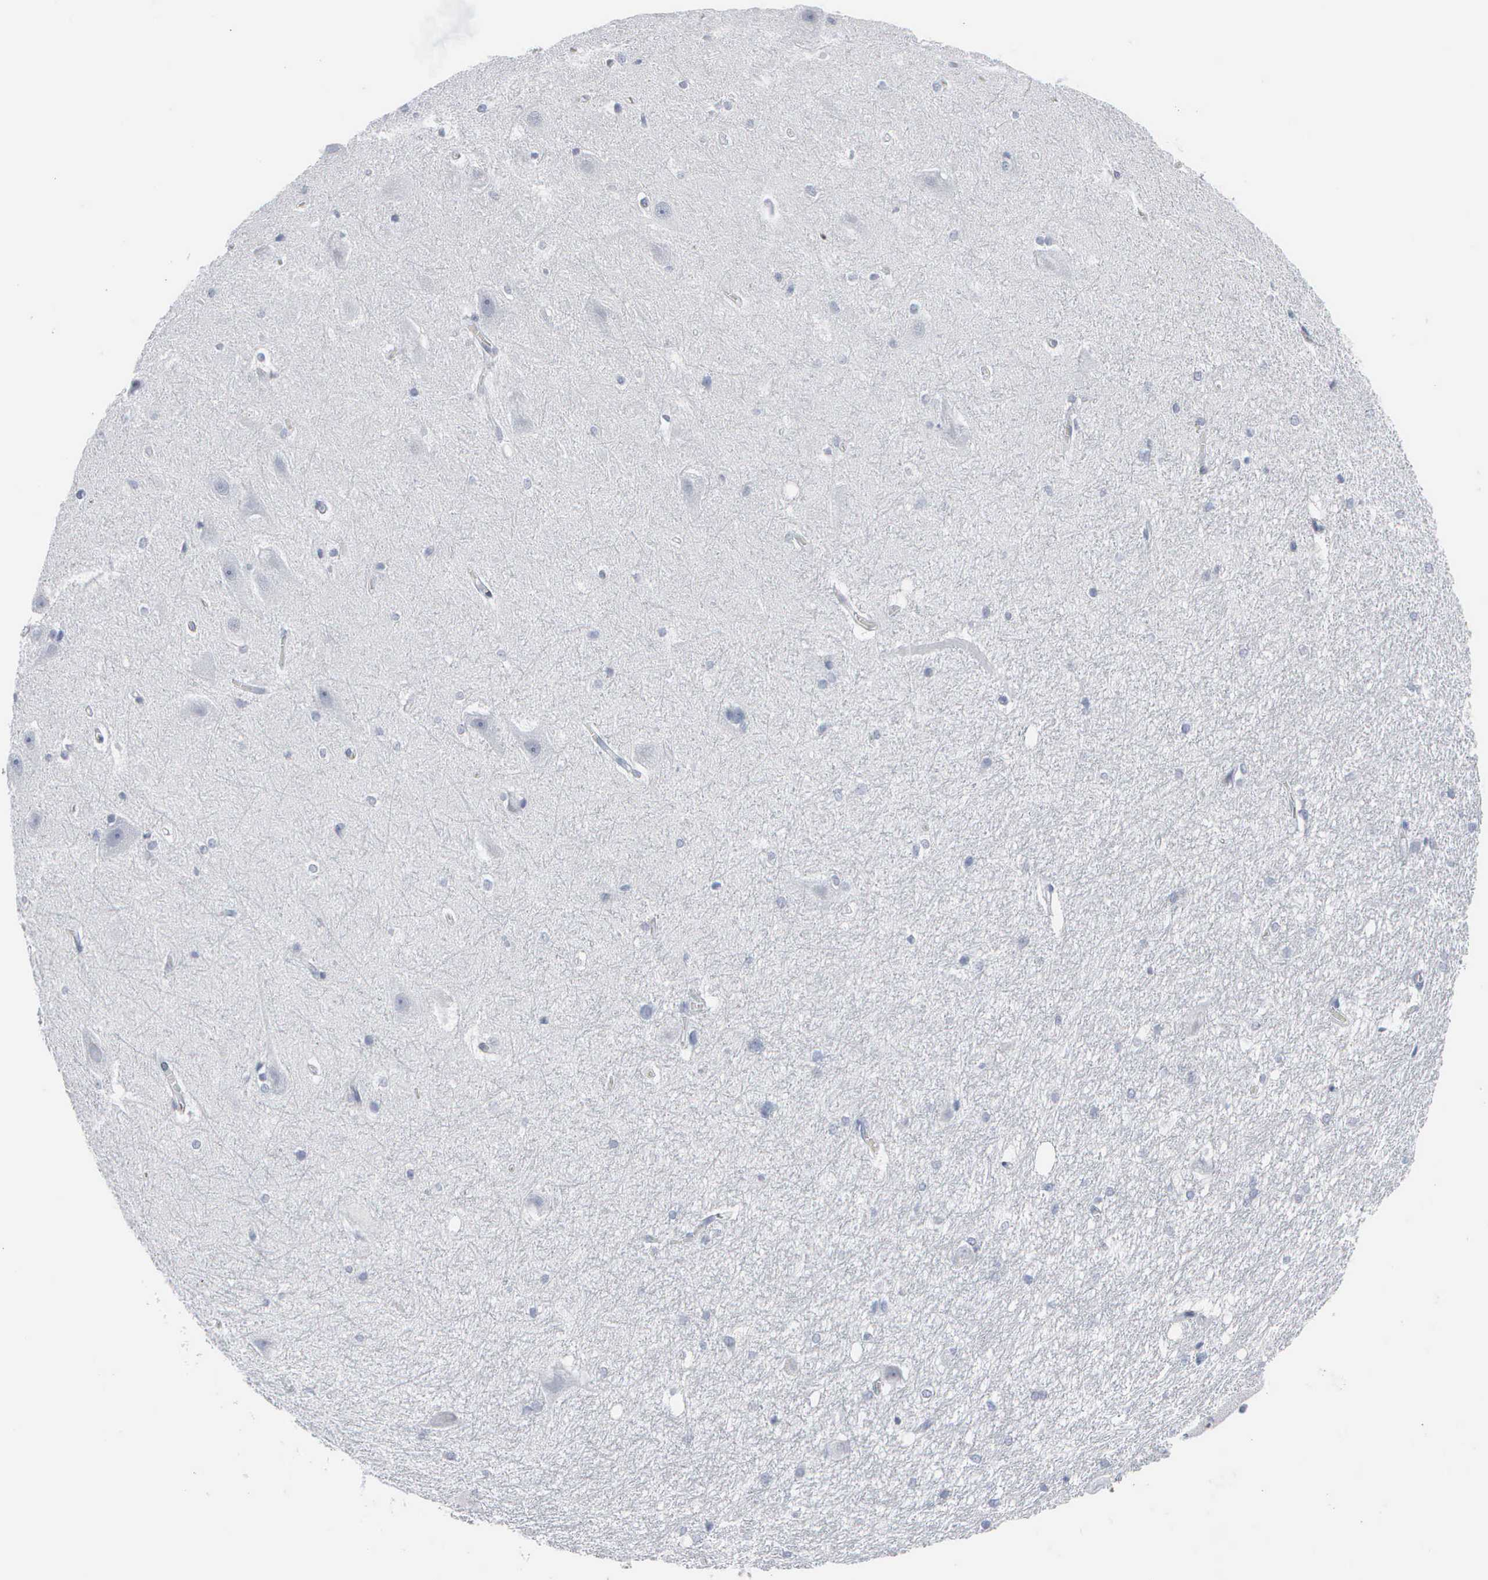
{"staining": {"intensity": "negative", "quantity": "none", "location": "none"}, "tissue": "hippocampus", "cell_type": "Glial cells", "image_type": "normal", "snomed": [{"axis": "morphology", "description": "Normal tissue, NOS"}, {"axis": "topography", "description": "Hippocampus"}], "caption": "IHC micrograph of normal hippocampus: hippocampus stained with DAB exhibits no significant protein expression in glial cells. Nuclei are stained in blue.", "gene": "CCNB1", "patient": {"sex": "female", "age": 19}}